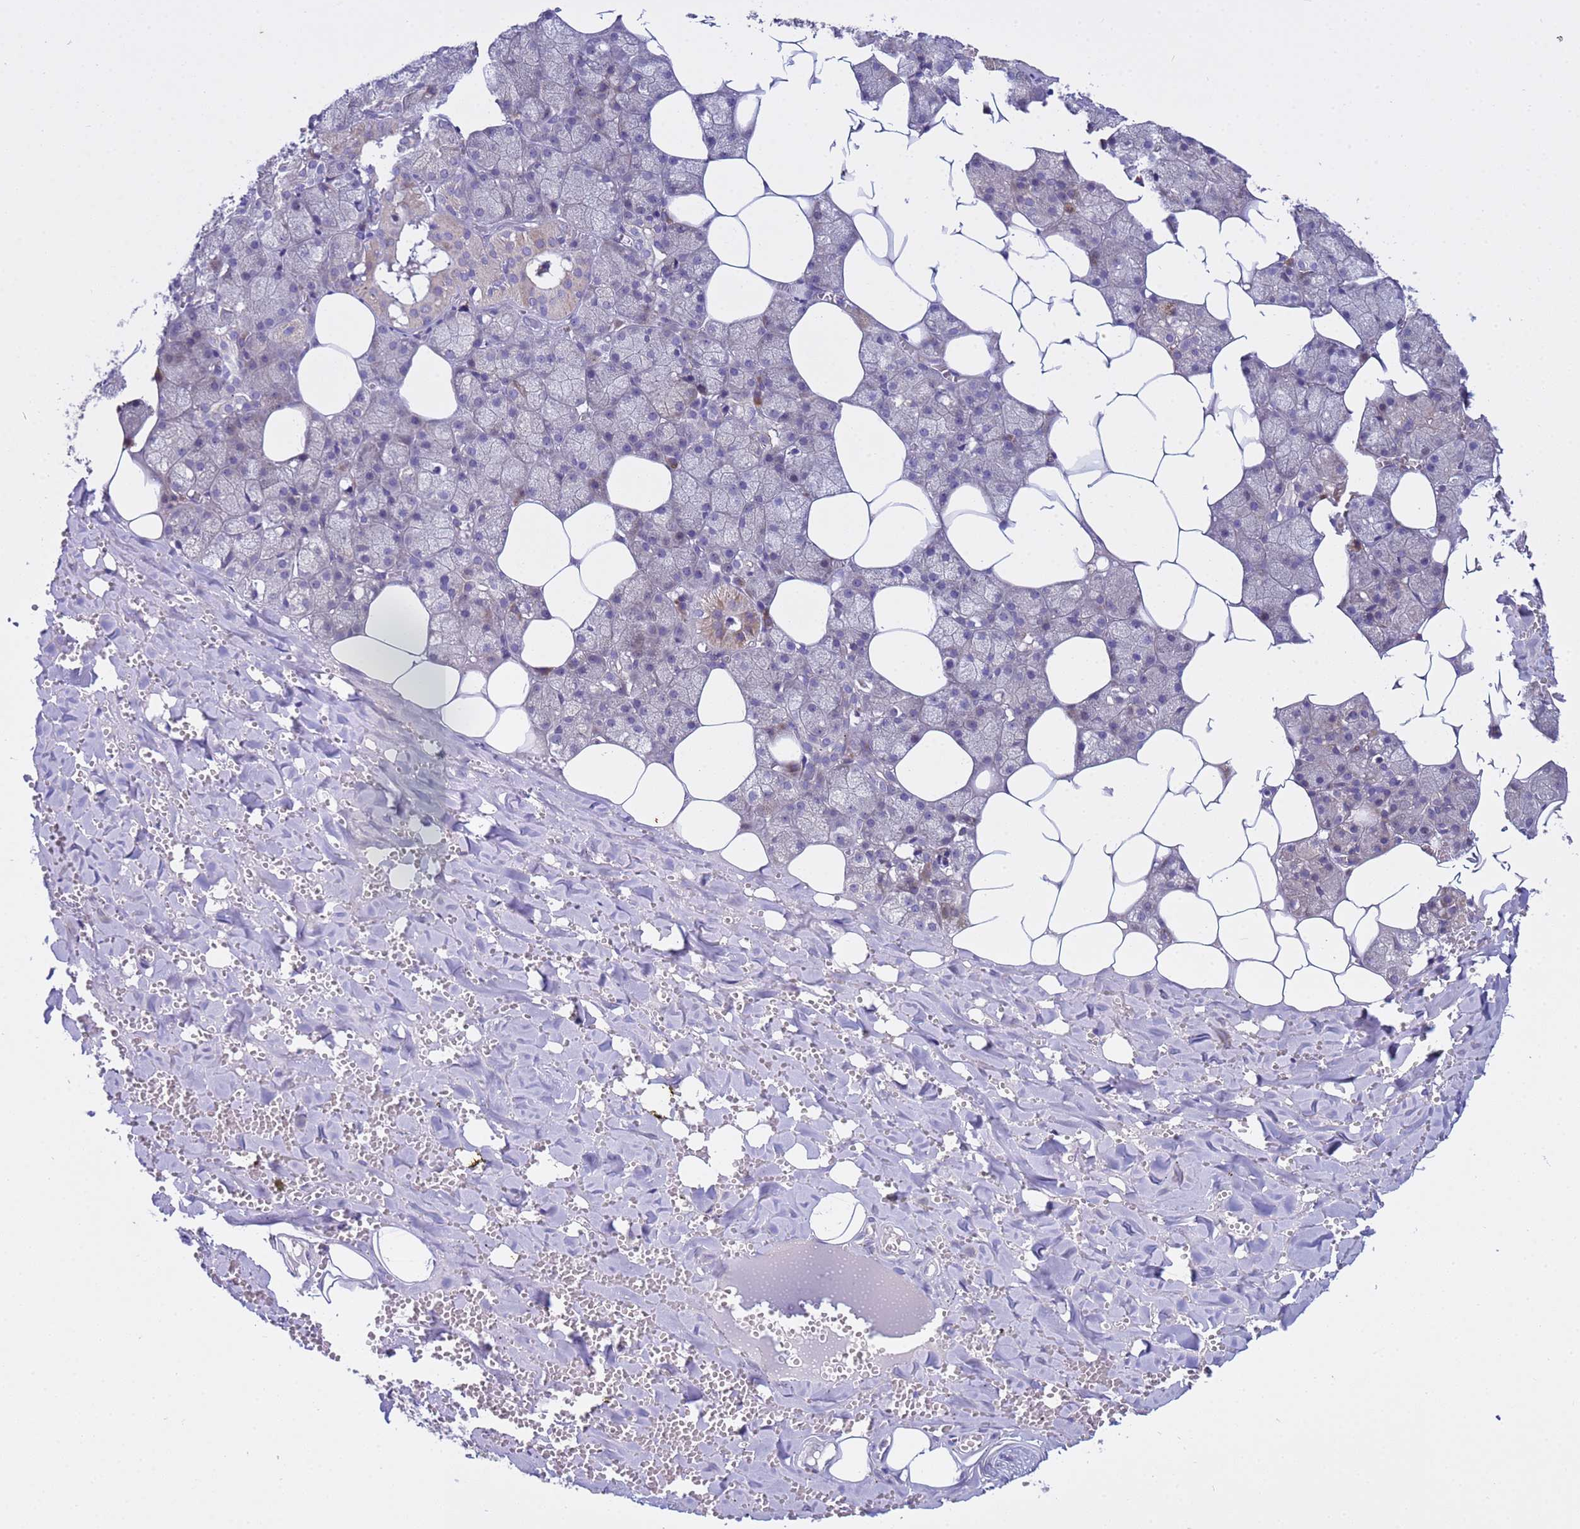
{"staining": {"intensity": "moderate", "quantity": "<25%", "location": "cytoplasmic/membranous"}, "tissue": "salivary gland", "cell_type": "Glandular cells", "image_type": "normal", "snomed": [{"axis": "morphology", "description": "Normal tissue, NOS"}, {"axis": "topography", "description": "Salivary gland"}], "caption": "An image of human salivary gland stained for a protein exhibits moderate cytoplasmic/membranous brown staining in glandular cells. The protein is stained brown, and the nuclei are stained in blue (DAB (3,3'-diaminobenzidine) IHC with brightfield microscopy, high magnification).", "gene": "IGSF11", "patient": {"sex": "male", "age": 62}}